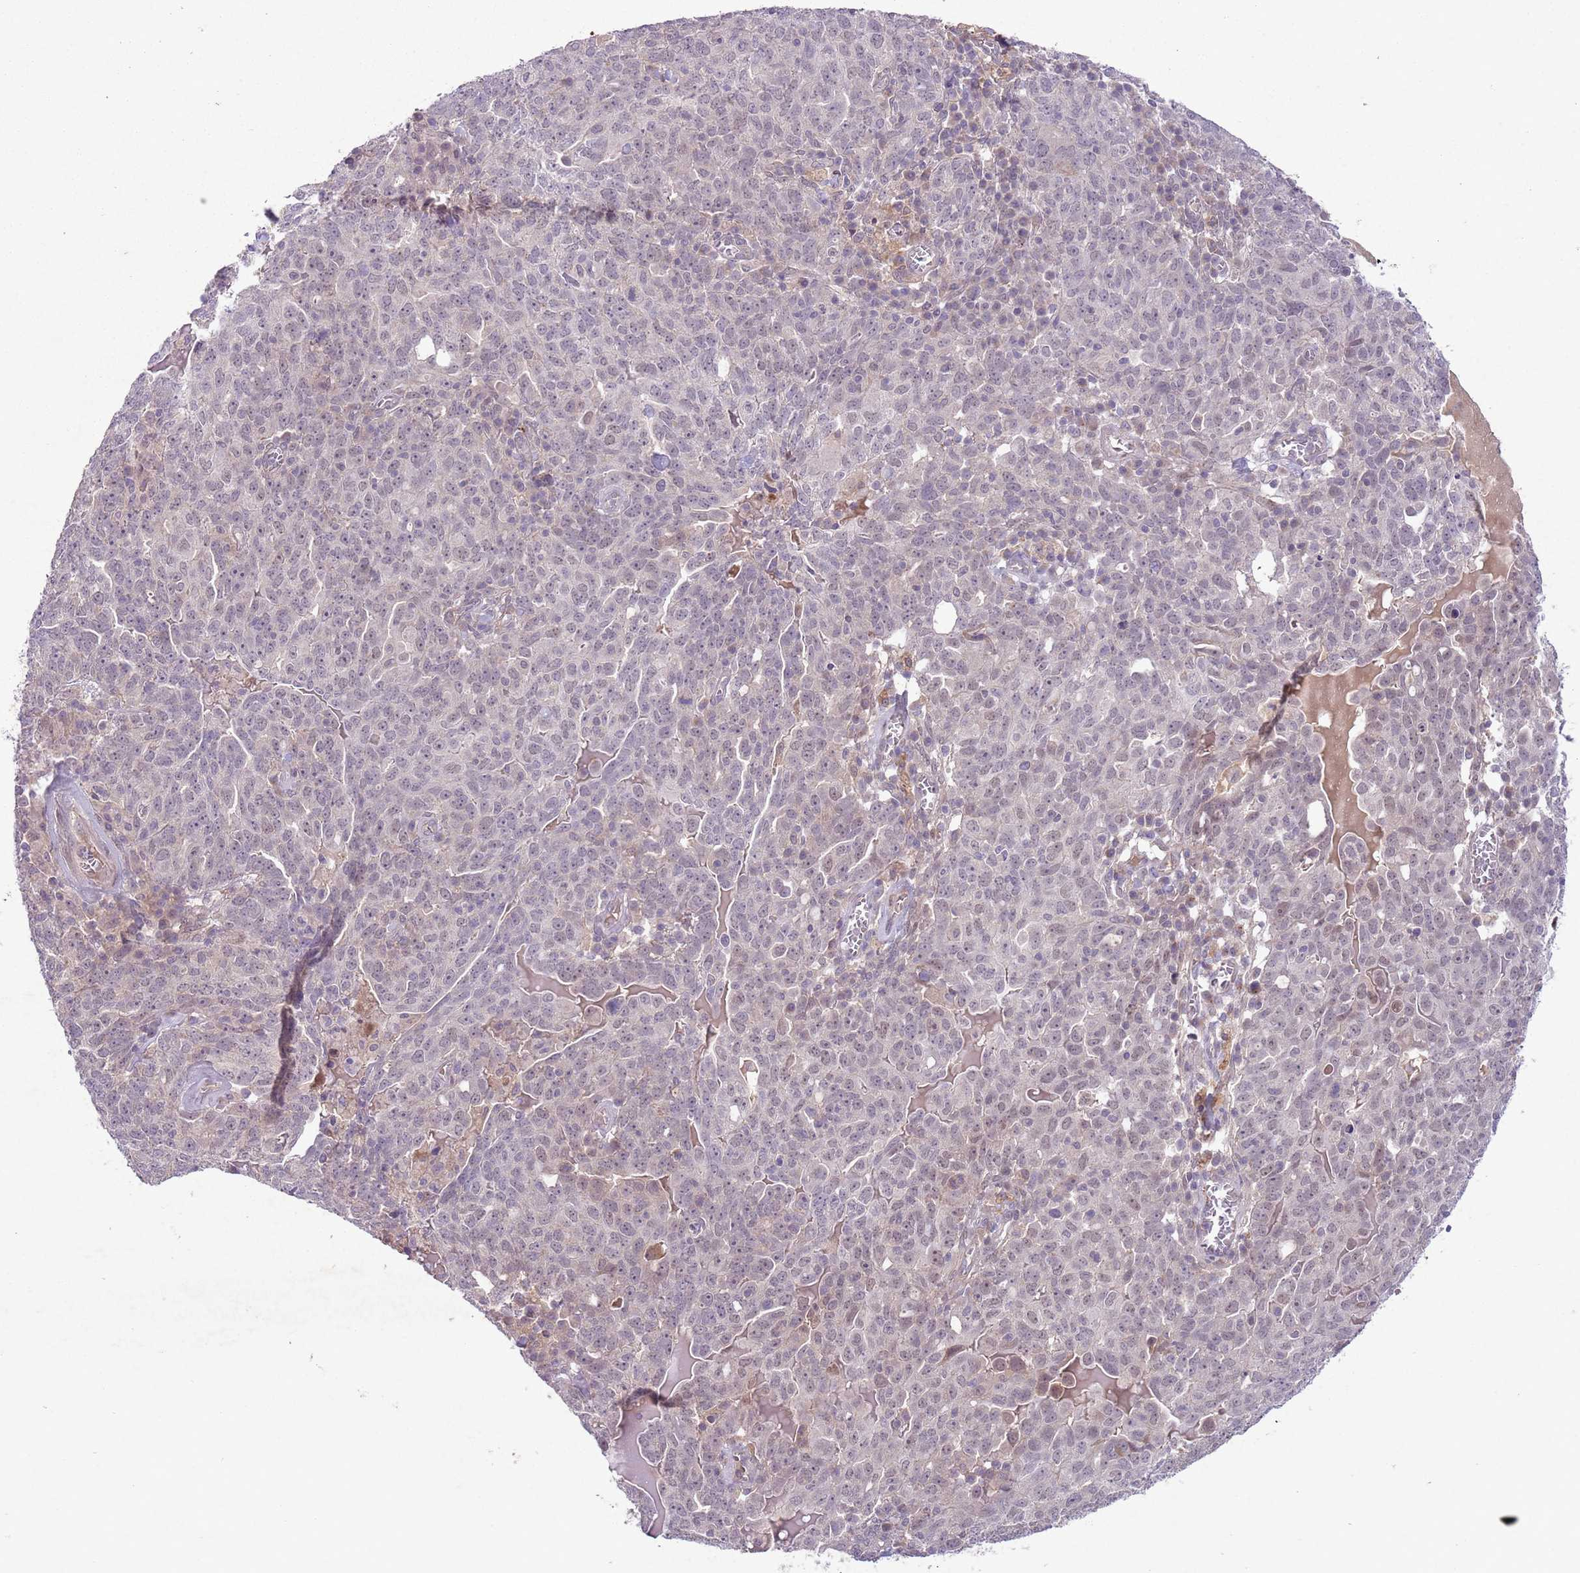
{"staining": {"intensity": "weak", "quantity": "<25%", "location": "nuclear"}, "tissue": "ovarian cancer", "cell_type": "Tumor cells", "image_type": "cancer", "snomed": [{"axis": "morphology", "description": "Carcinoma, endometroid"}, {"axis": "topography", "description": "Ovary"}], "caption": "Immunohistochemical staining of endometroid carcinoma (ovarian) reveals no significant positivity in tumor cells.", "gene": "CCNI", "patient": {"sex": "female", "age": 62}}